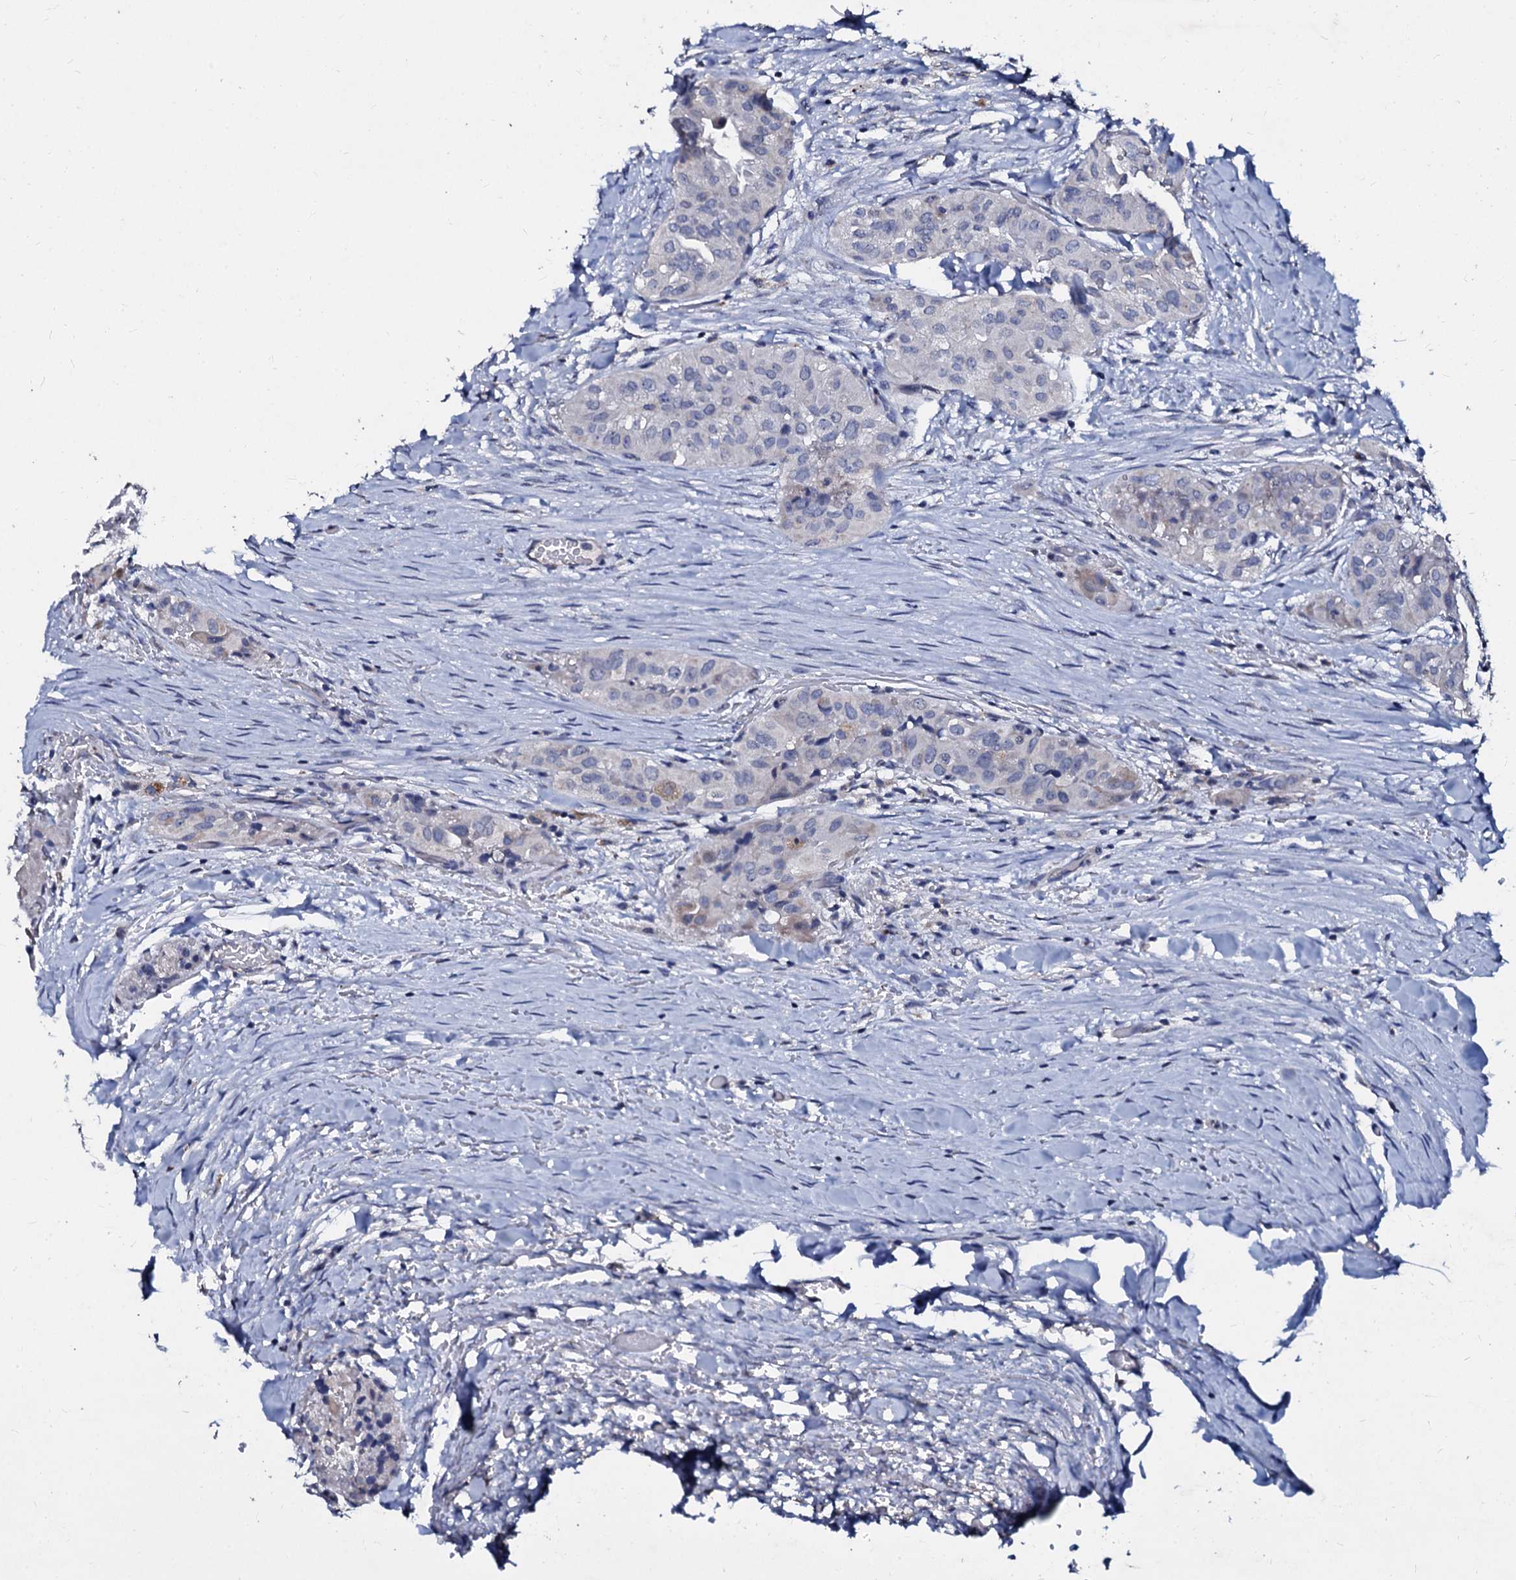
{"staining": {"intensity": "negative", "quantity": "none", "location": "none"}, "tissue": "thyroid cancer", "cell_type": "Tumor cells", "image_type": "cancer", "snomed": [{"axis": "morphology", "description": "Papillary adenocarcinoma, NOS"}, {"axis": "topography", "description": "Thyroid gland"}], "caption": "Immunohistochemistry histopathology image of human thyroid cancer (papillary adenocarcinoma) stained for a protein (brown), which exhibits no staining in tumor cells.", "gene": "SLC37A4", "patient": {"sex": "female", "age": 59}}